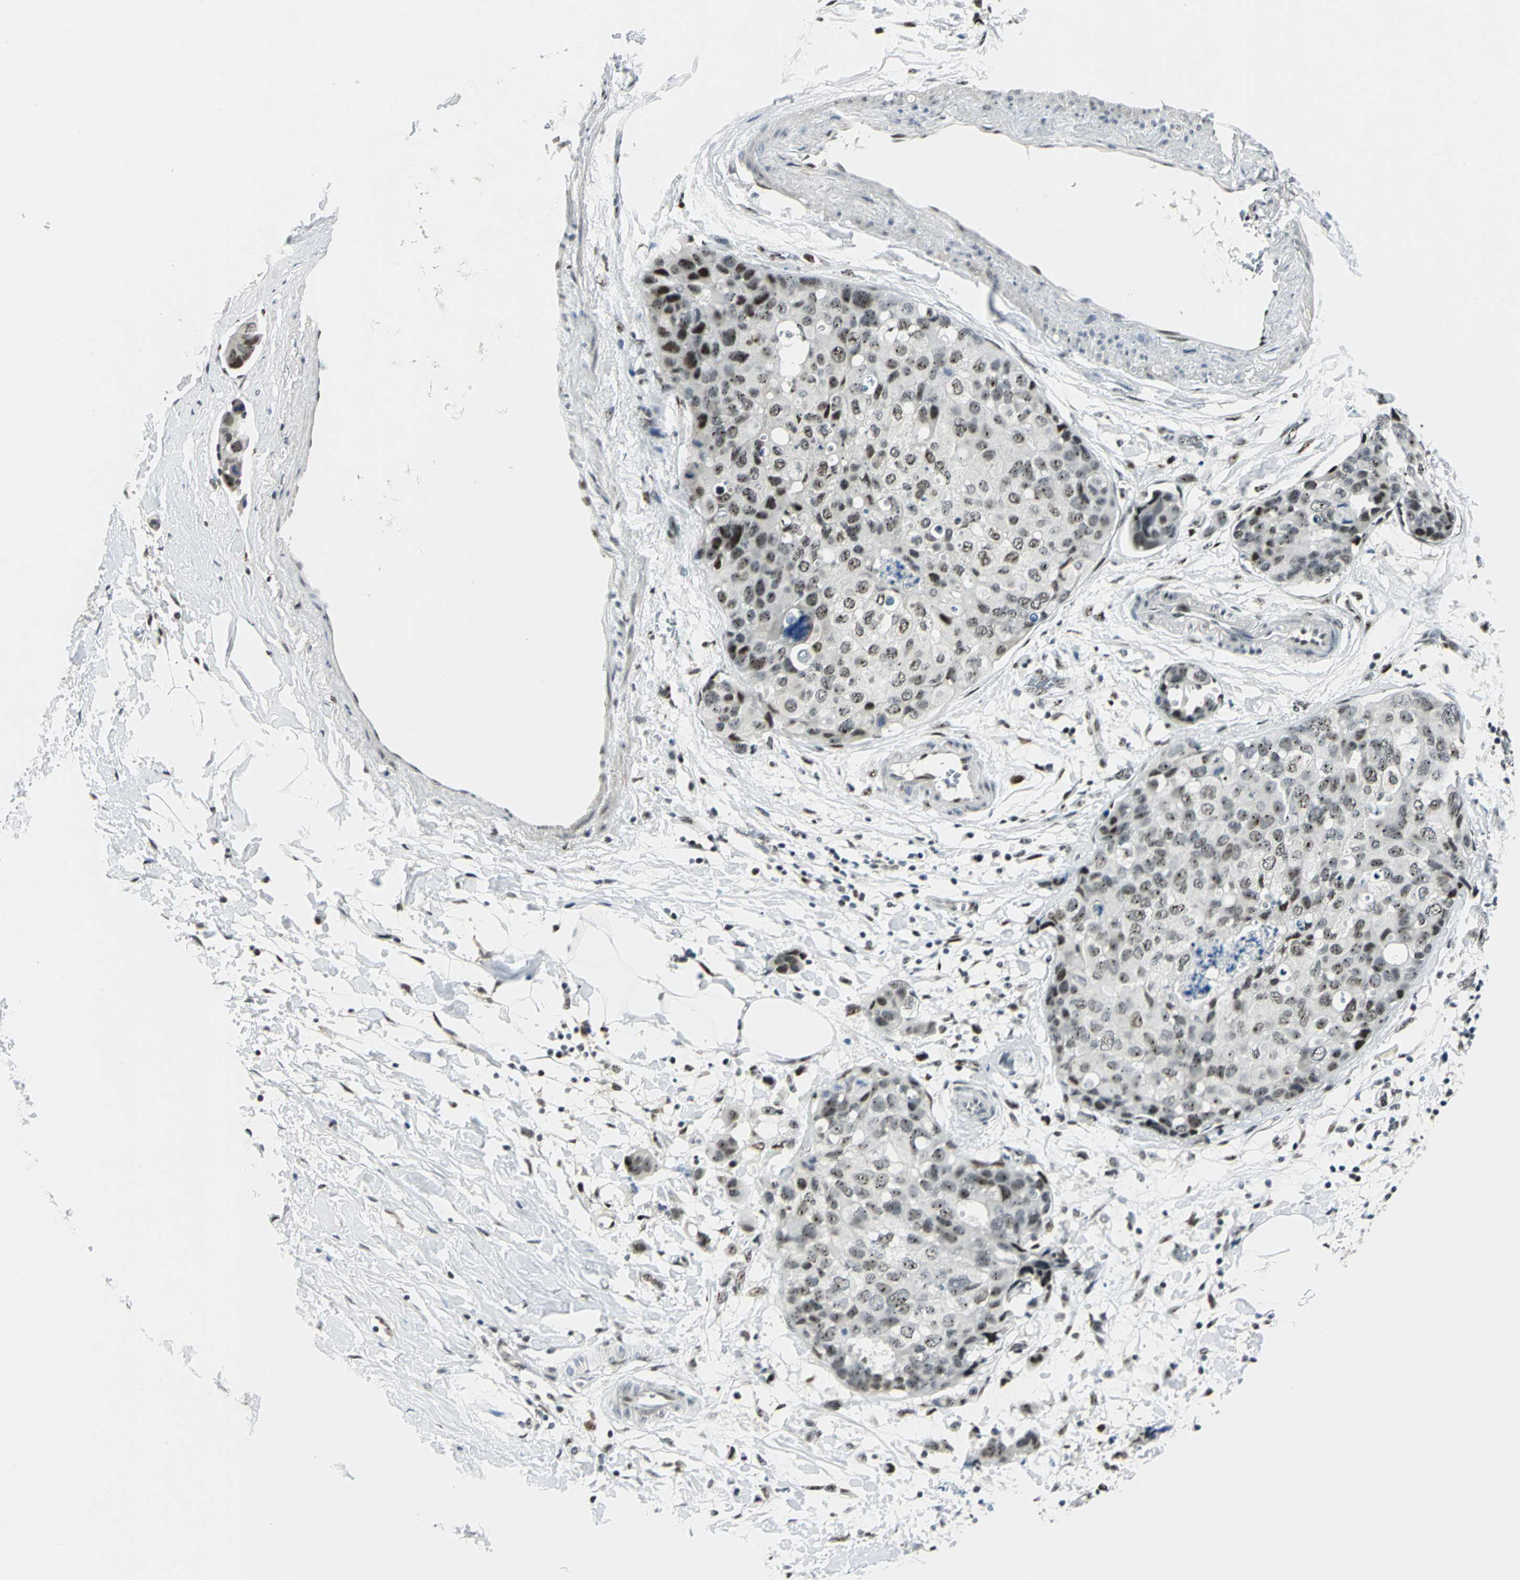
{"staining": {"intensity": "moderate", "quantity": ">75%", "location": "nuclear"}, "tissue": "breast cancer", "cell_type": "Tumor cells", "image_type": "cancer", "snomed": [{"axis": "morphology", "description": "Normal tissue, NOS"}, {"axis": "morphology", "description": "Duct carcinoma"}, {"axis": "topography", "description": "Breast"}], "caption": "Breast cancer stained for a protein (brown) shows moderate nuclear positive positivity in about >75% of tumor cells.", "gene": "KAT6B", "patient": {"sex": "female", "age": 50}}